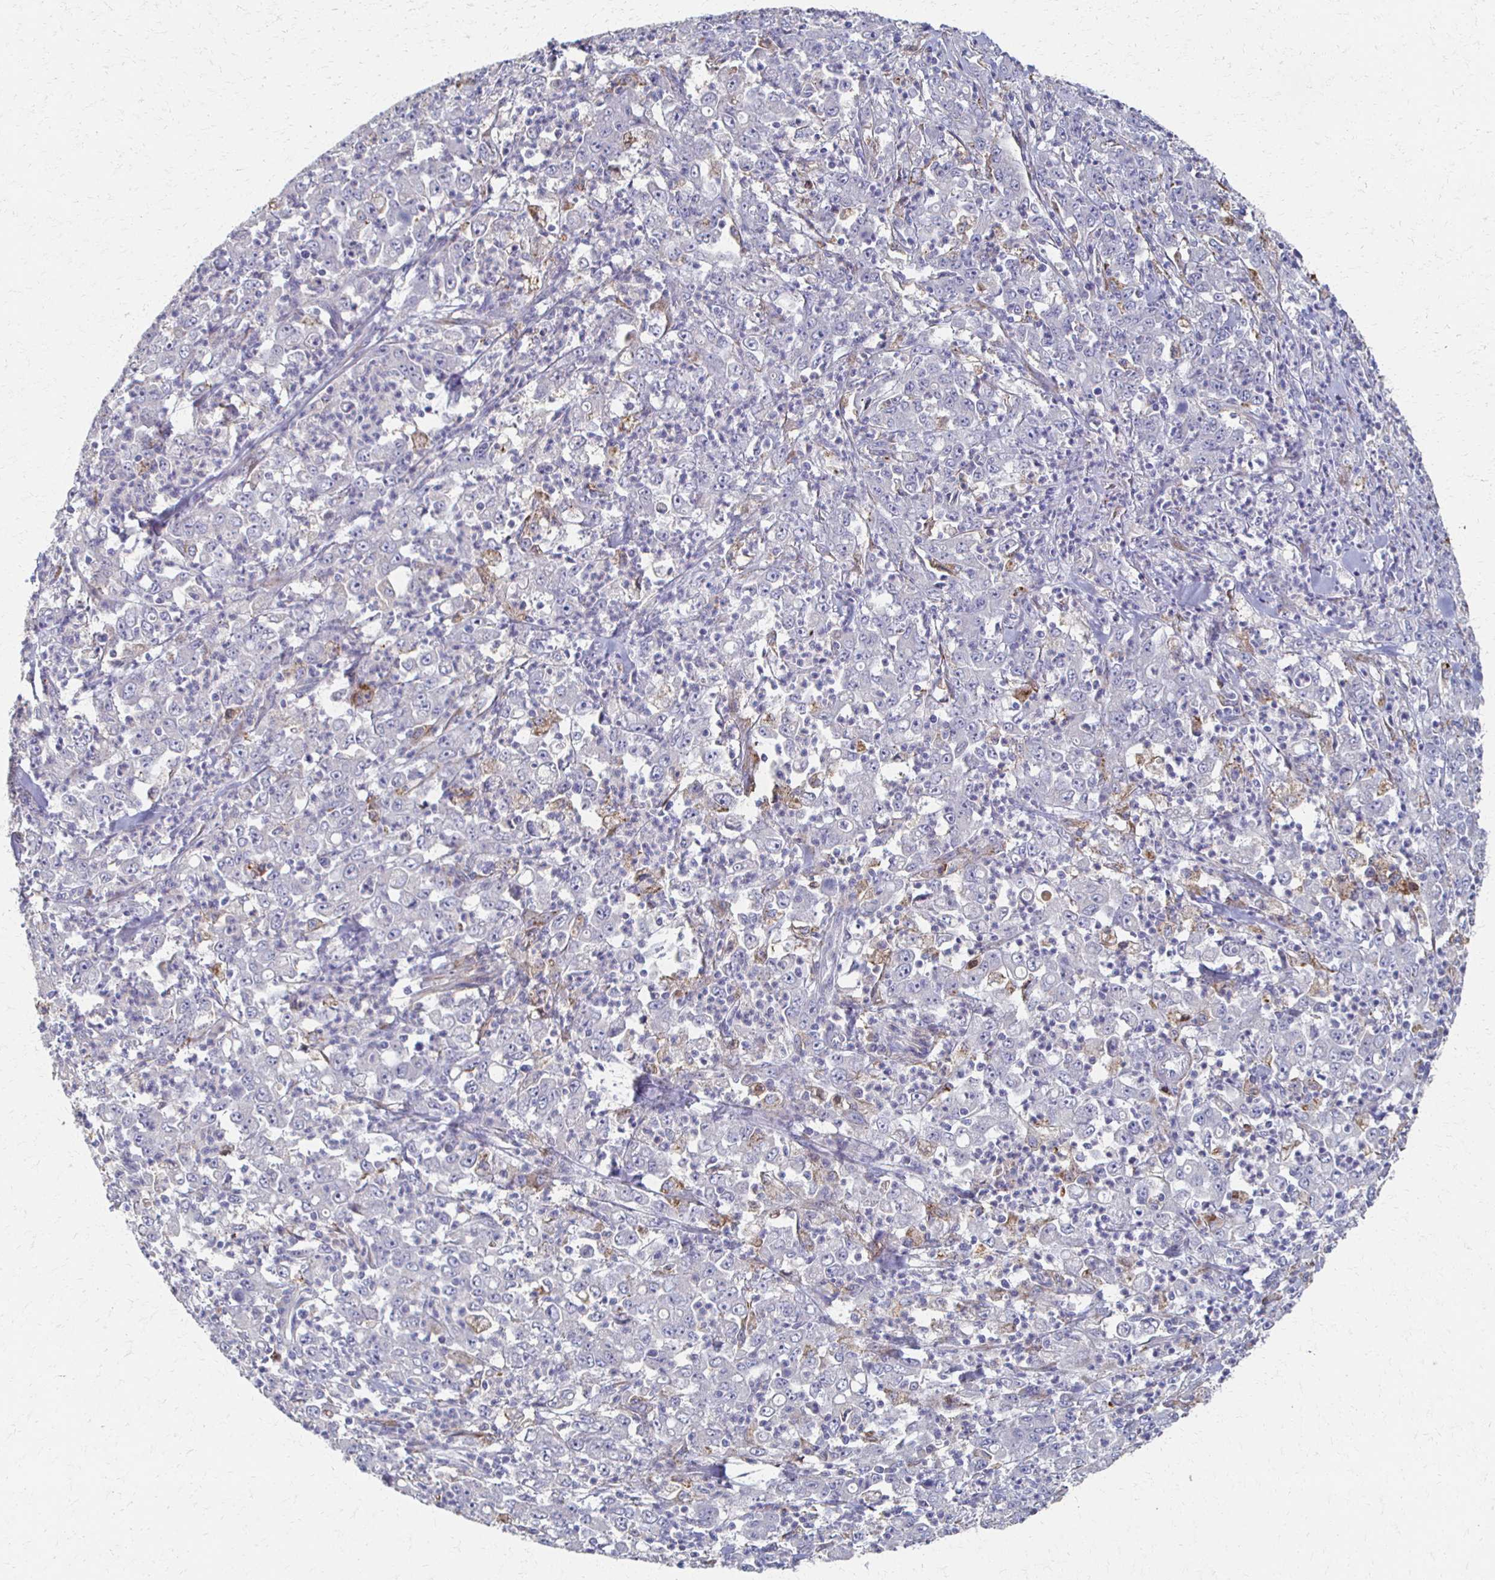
{"staining": {"intensity": "negative", "quantity": "none", "location": "none"}, "tissue": "stomach cancer", "cell_type": "Tumor cells", "image_type": "cancer", "snomed": [{"axis": "morphology", "description": "Adenocarcinoma, NOS"}, {"axis": "topography", "description": "Stomach, lower"}], "caption": "Immunohistochemical staining of stomach adenocarcinoma displays no significant staining in tumor cells. (DAB (3,3'-diaminobenzidine) immunohistochemistry (IHC) visualized using brightfield microscopy, high magnification).", "gene": "CX3CR1", "patient": {"sex": "female", "age": 71}}